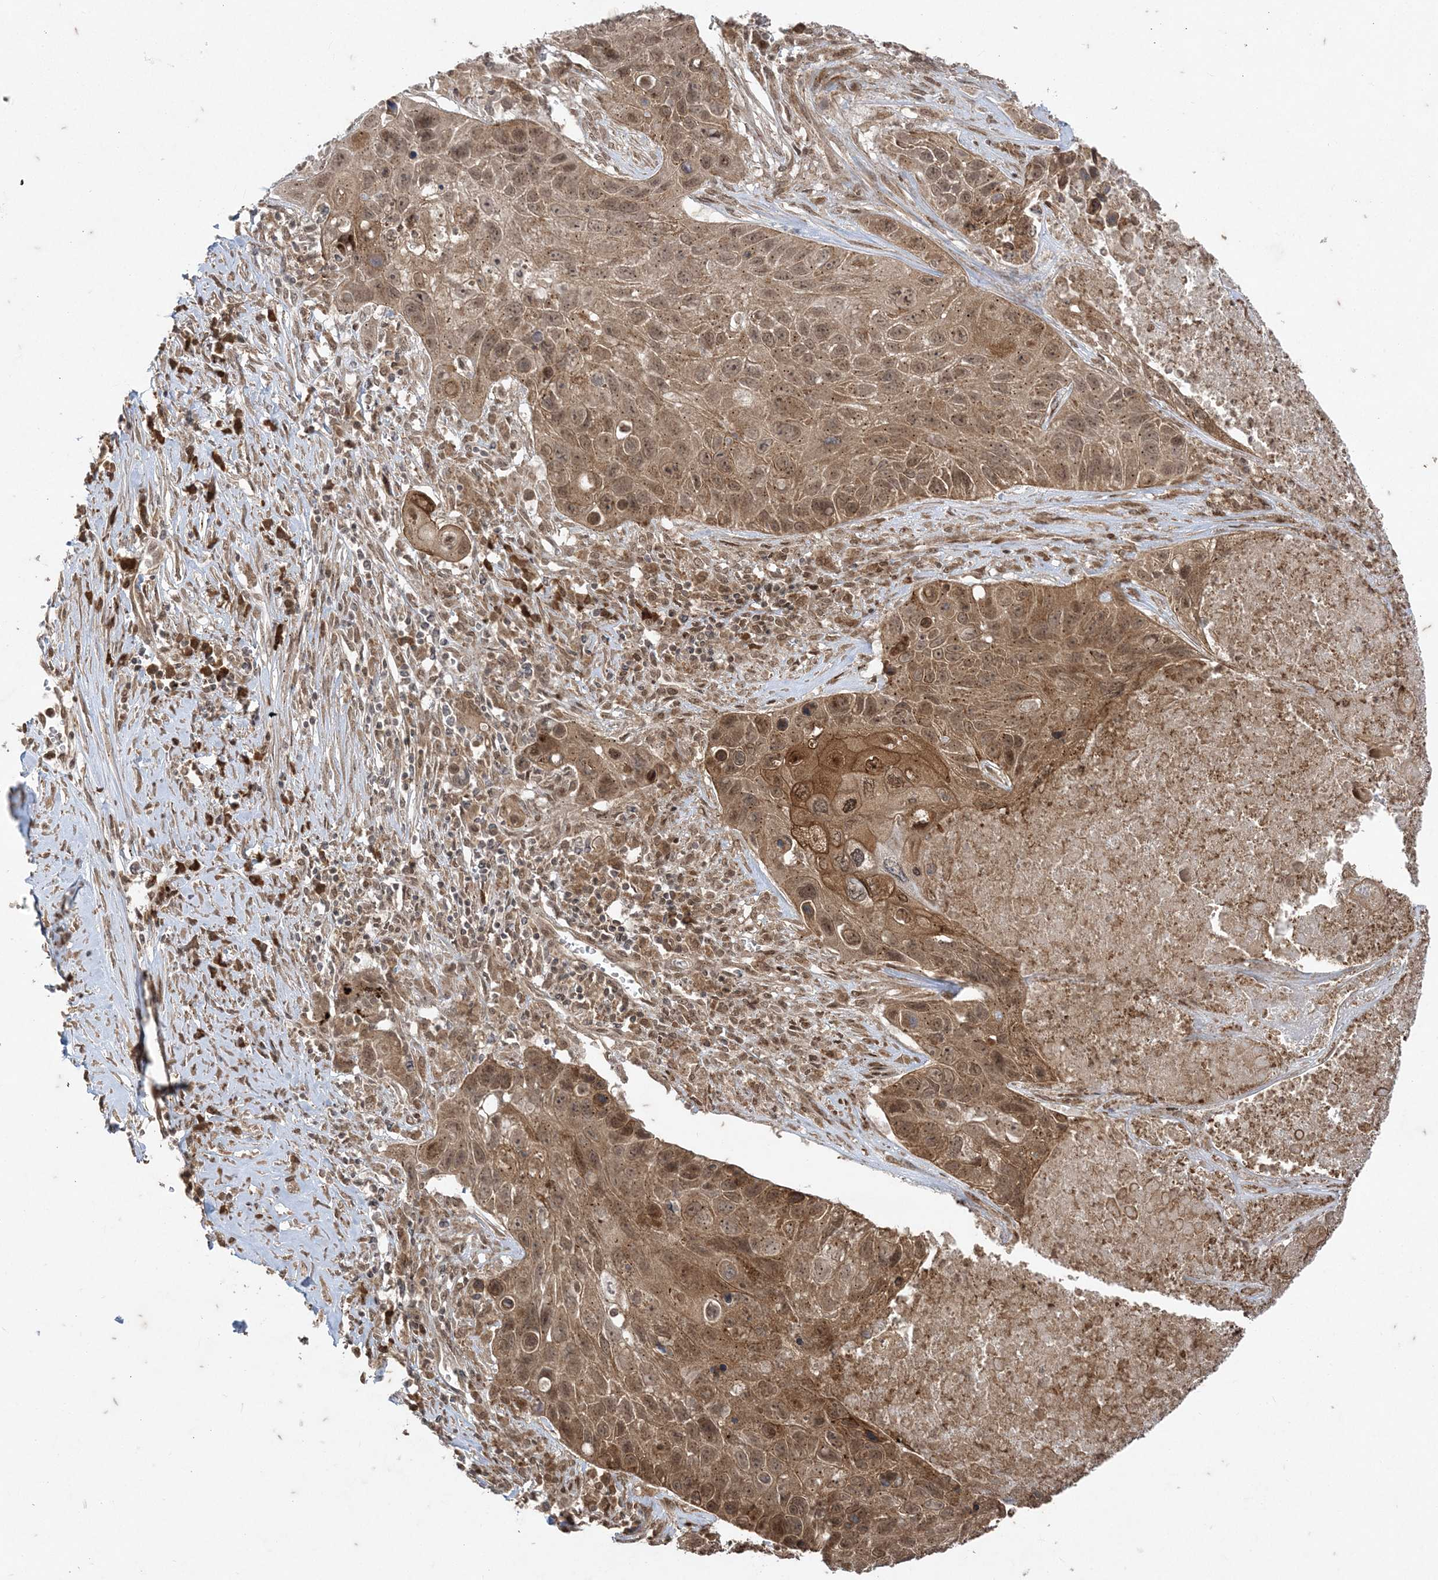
{"staining": {"intensity": "moderate", "quantity": ">75%", "location": "cytoplasmic/membranous,nuclear"}, "tissue": "lung cancer", "cell_type": "Tumor cells", "image_type": "cancer", "snomed": [{"axis": "morphology", "description": "Squamous cell carcinoma, NOS"}, {"axis": "topography", "description": "Lung"}], "caption": "DAB immunohistochemical staining of human squamous cell carcinoma (lung) displays moderate cytoplasmic/membranous and nuclear protein staining in approximately >75% of tumor cells.", "gene": "RRAS", "patient": {"sex": "male", "age": 61}}